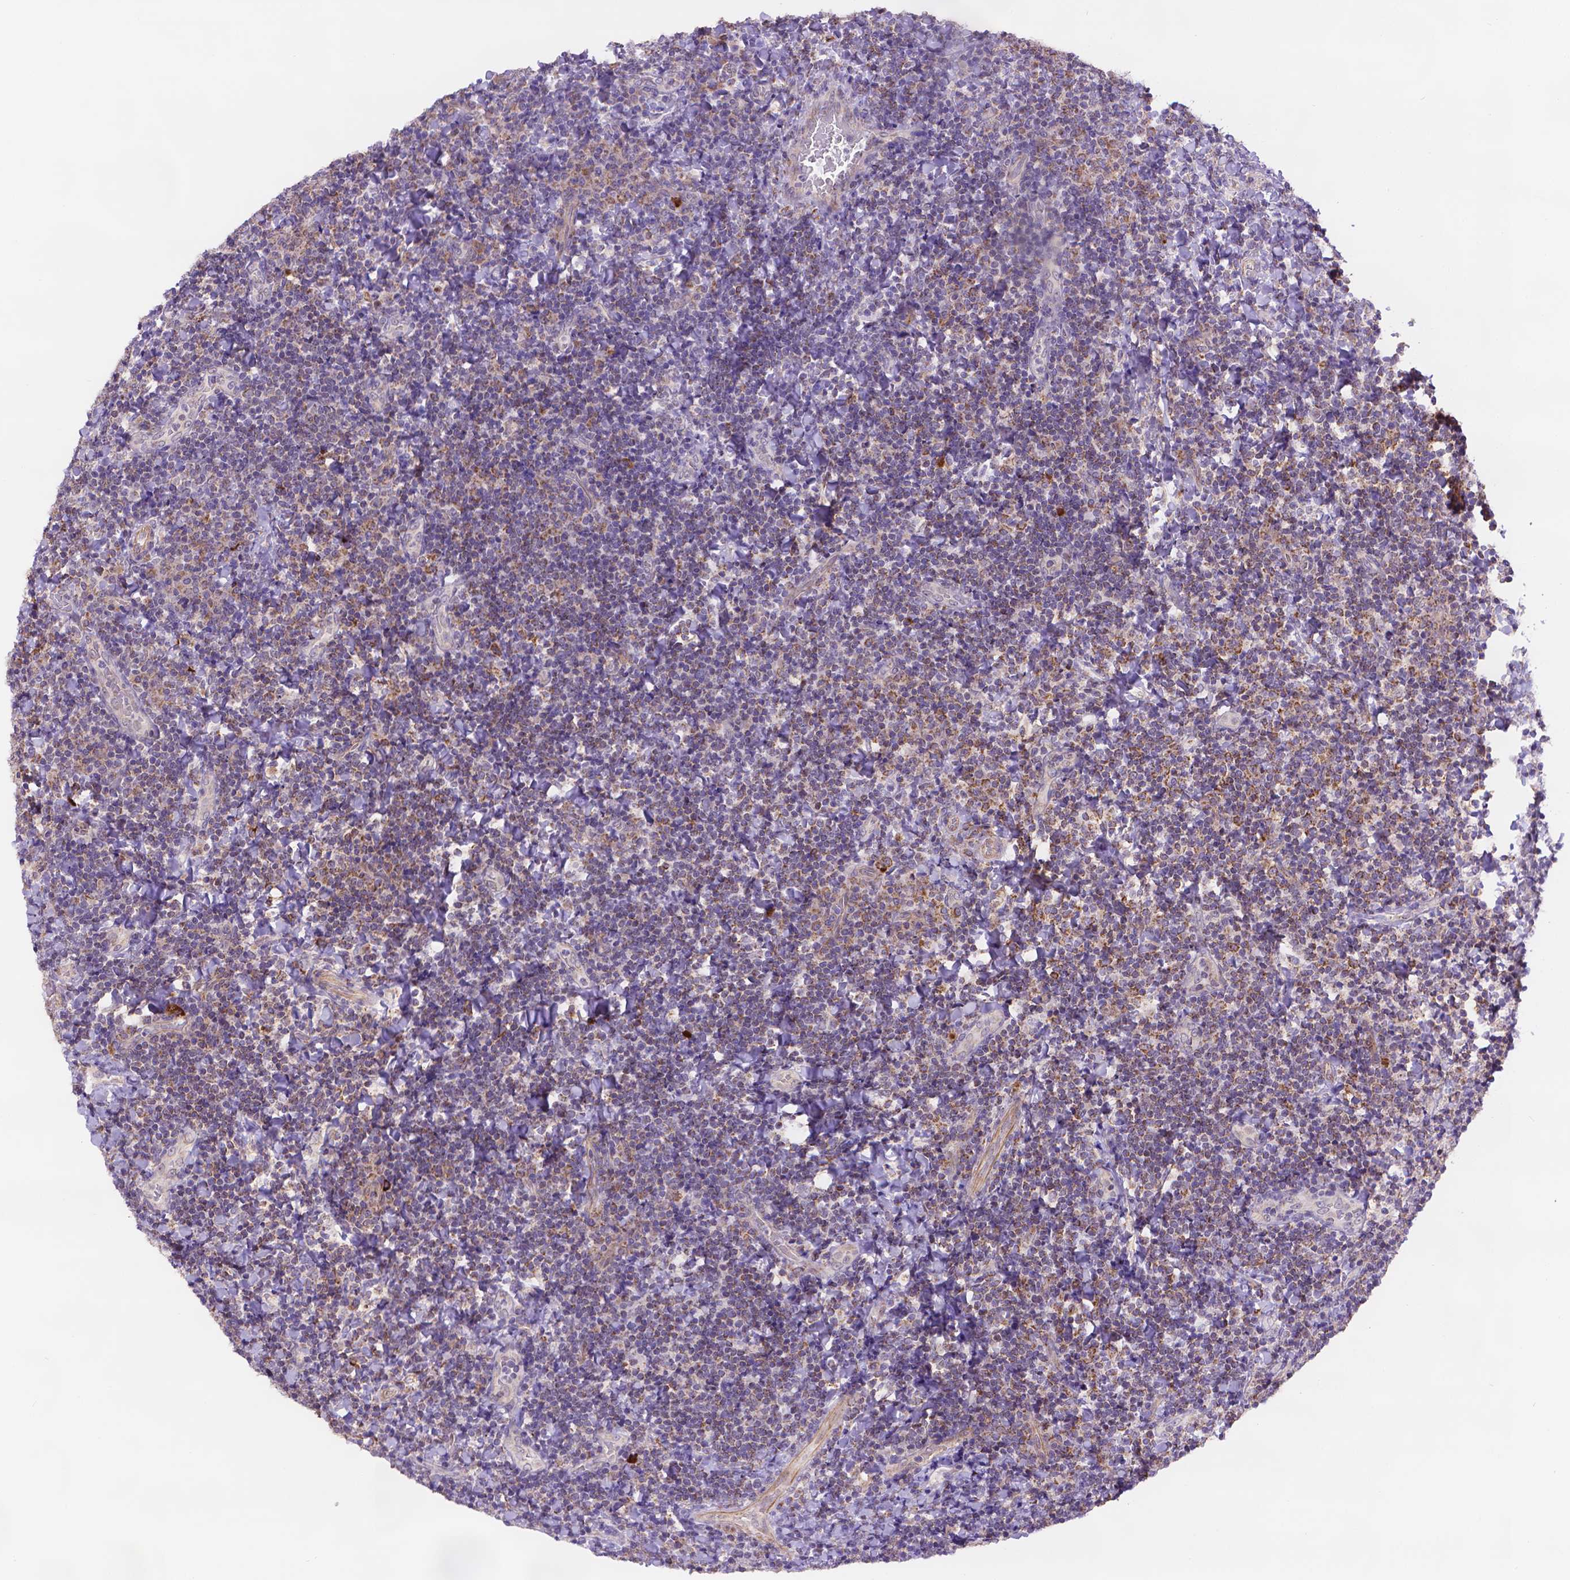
{"staining": {"intensity": "strong", "quantity": "25%-75%", "location": "cytoplasmic/membranous"}, "tissue": "tonsil", "cell_type": "Germinal center cells", "image_type": "normal", "snomed": [{"axis": "morphology", "description": "Normal tissue, NOS"}, {"axis": "topography", "description": "Tonsil"}], "caption": "Strong cytoplasmic/membranous staining is appreciated in about 25%-75% of germinal center cells in normal tonsil. The staining is performed using DAB (3,3'-diaminobenzidine) brown chromogen to label protein expression. The nuclei are counter-stained blue using hematoxylin.", "gene": "CYYR1", "patient": {"sex": "male", "age": 17}}